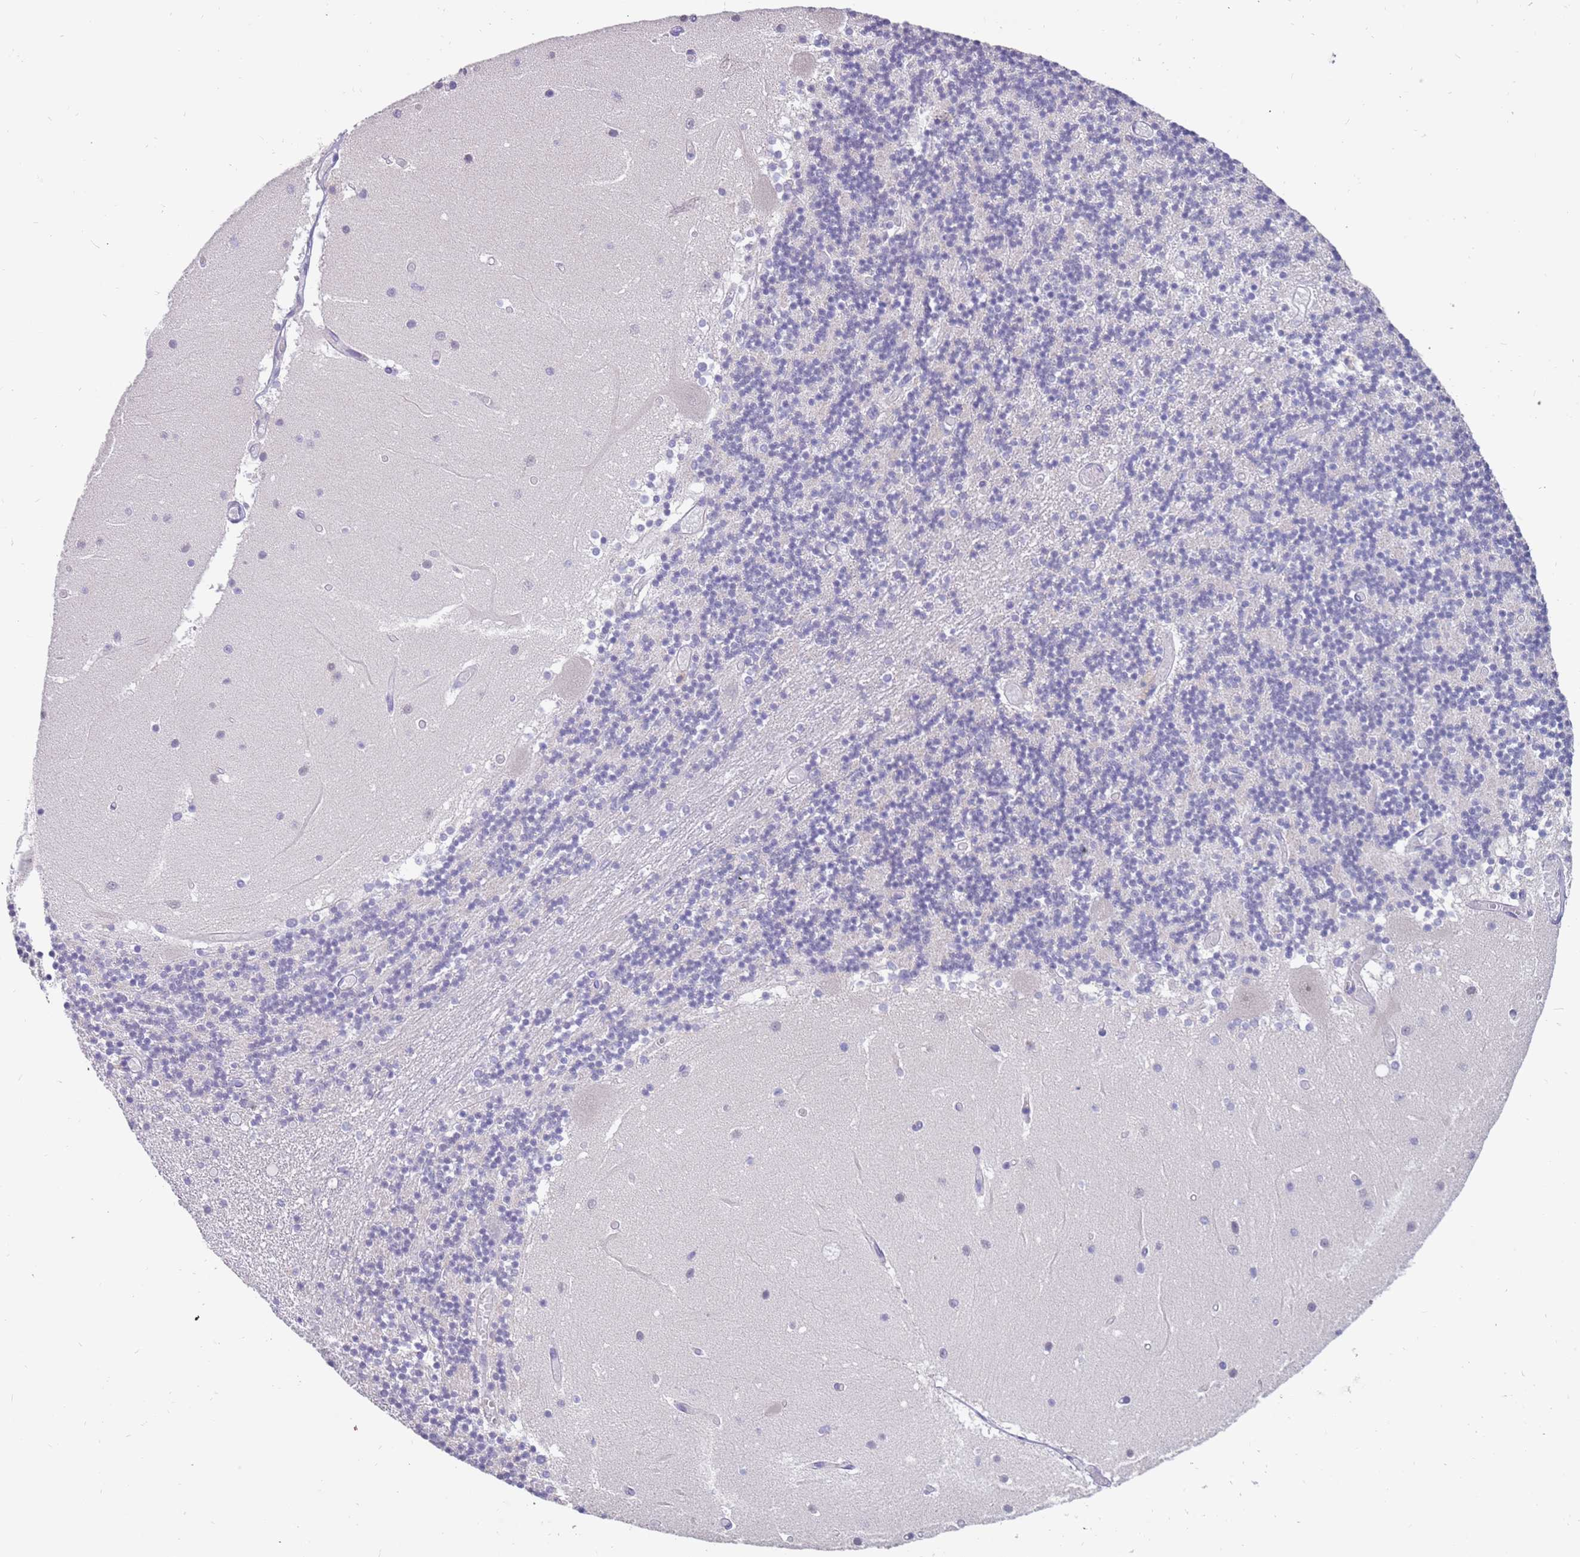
{"staining": {"intensity": "negative", "quantity": "none", "location": "none"}, "tissue": "cerebellum", "cell_type": "Cells in granular layer", "image_type": "normal", "snomed": [{"axis": "morphology", "description": "Normal tissue, NOS"}, {"axis": "topography", "description": "Cerebellum"}], "caption": "Cells in granular layer show no significant protein expression in unremarkable cerebellum.", "gene": "ZNF746", "patient": {"sex": "female", "age": 28}}